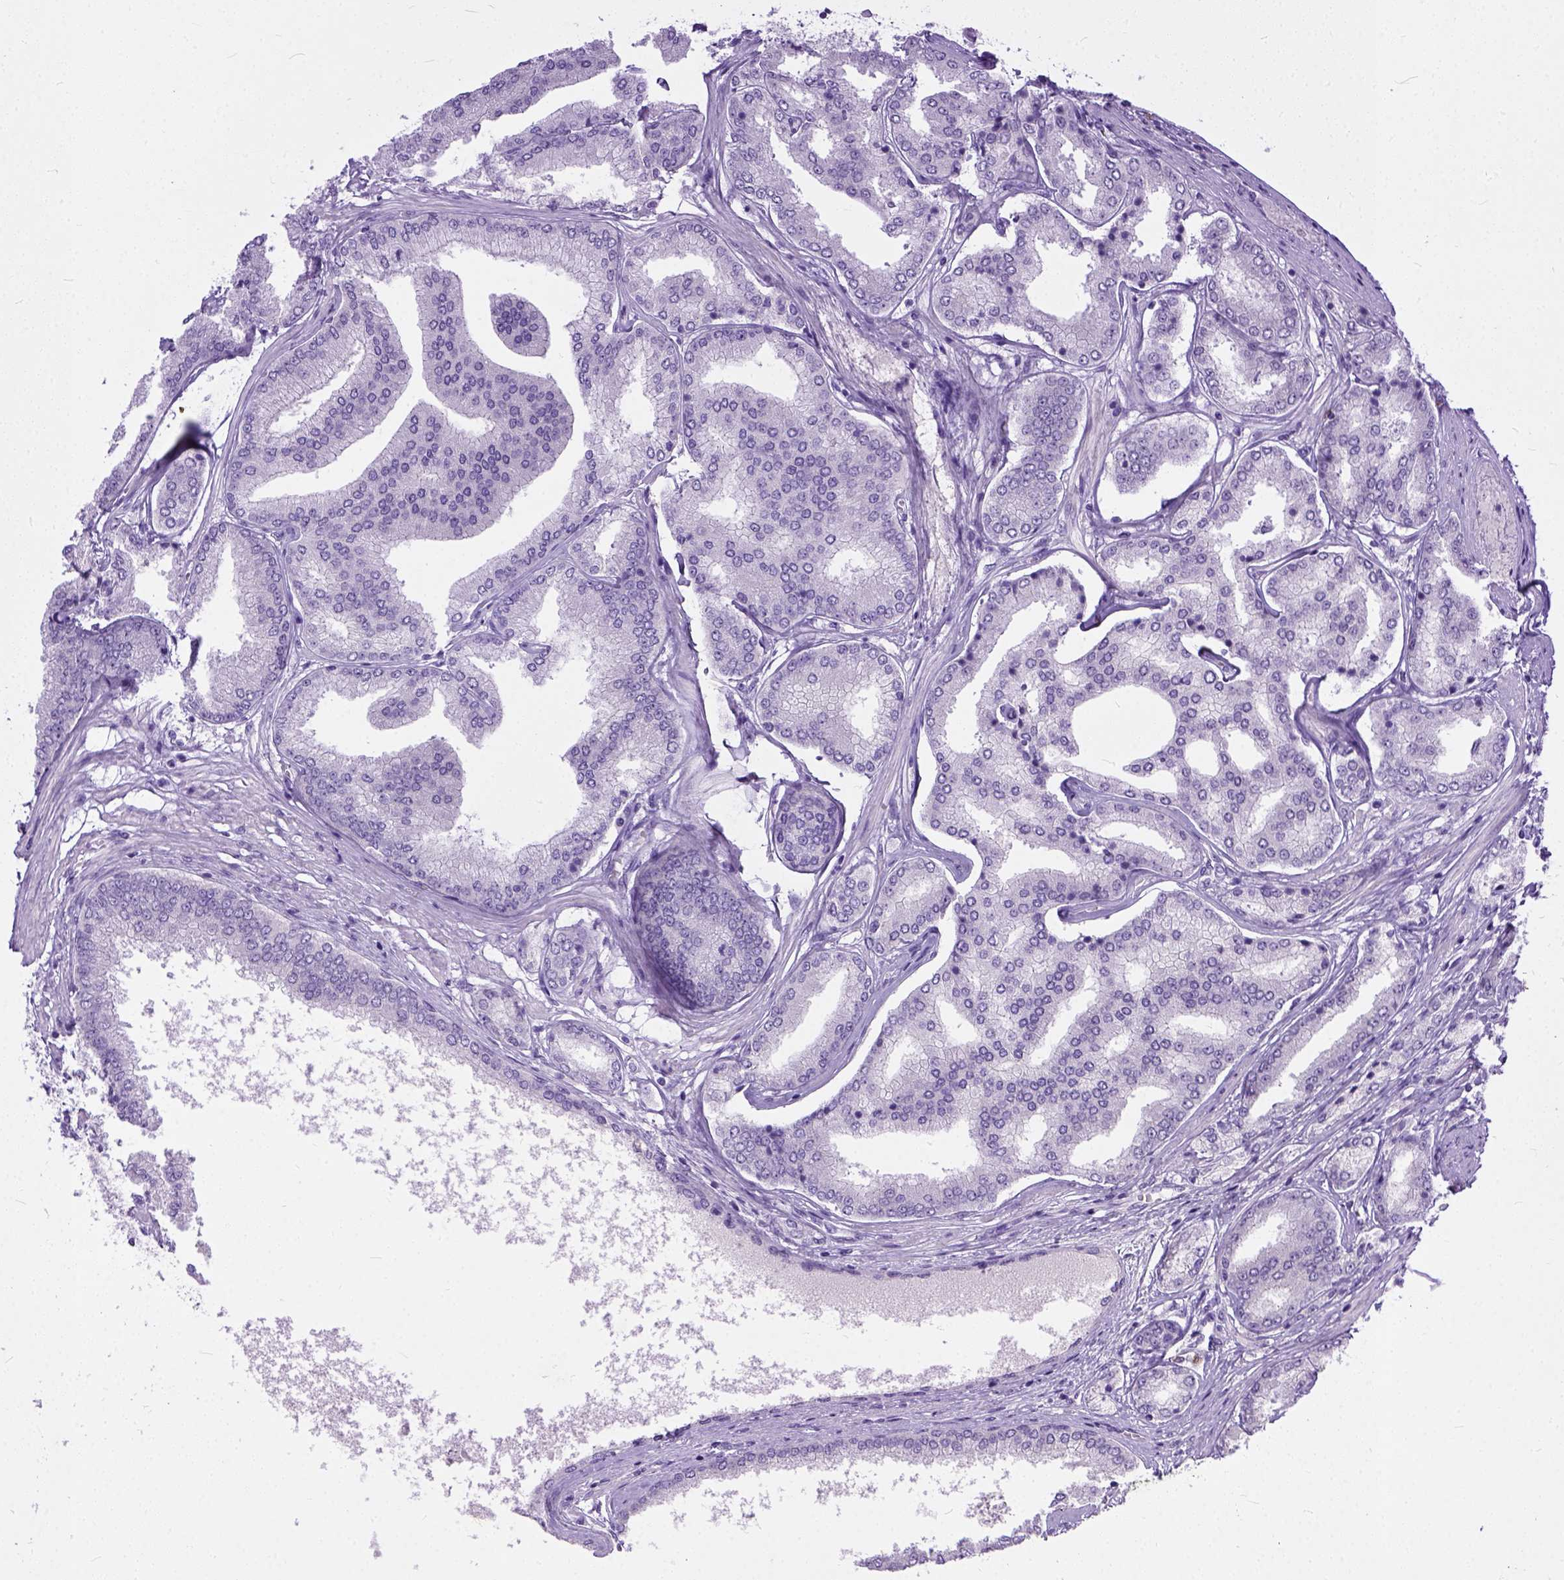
{"staining": {"intensity": "negative", "quantity": "none", "location": "none"}, "tissue": "prostate cancer", "cell_type": "Tumor cells", "image_type": "cancer", "snomed": [{"axis": "morphology", "description": "Adenocarcinoma, NOS"}, {"axis": "topography", "description": "Prostate"}], "caption": "Prostate cancer (adenocarcinoma) was stained to show a protein in brown. There is no significant expression in tumor cells. The staining was performed using DAB (3,3'-diaminobenzidine) to visualize the protein expression in brown, while the nuclei were stained in blue with hematoxylin (Magnification: 20x).", "gene": "ADGRF1", "patient": {"sex": "male", "age": 63}}